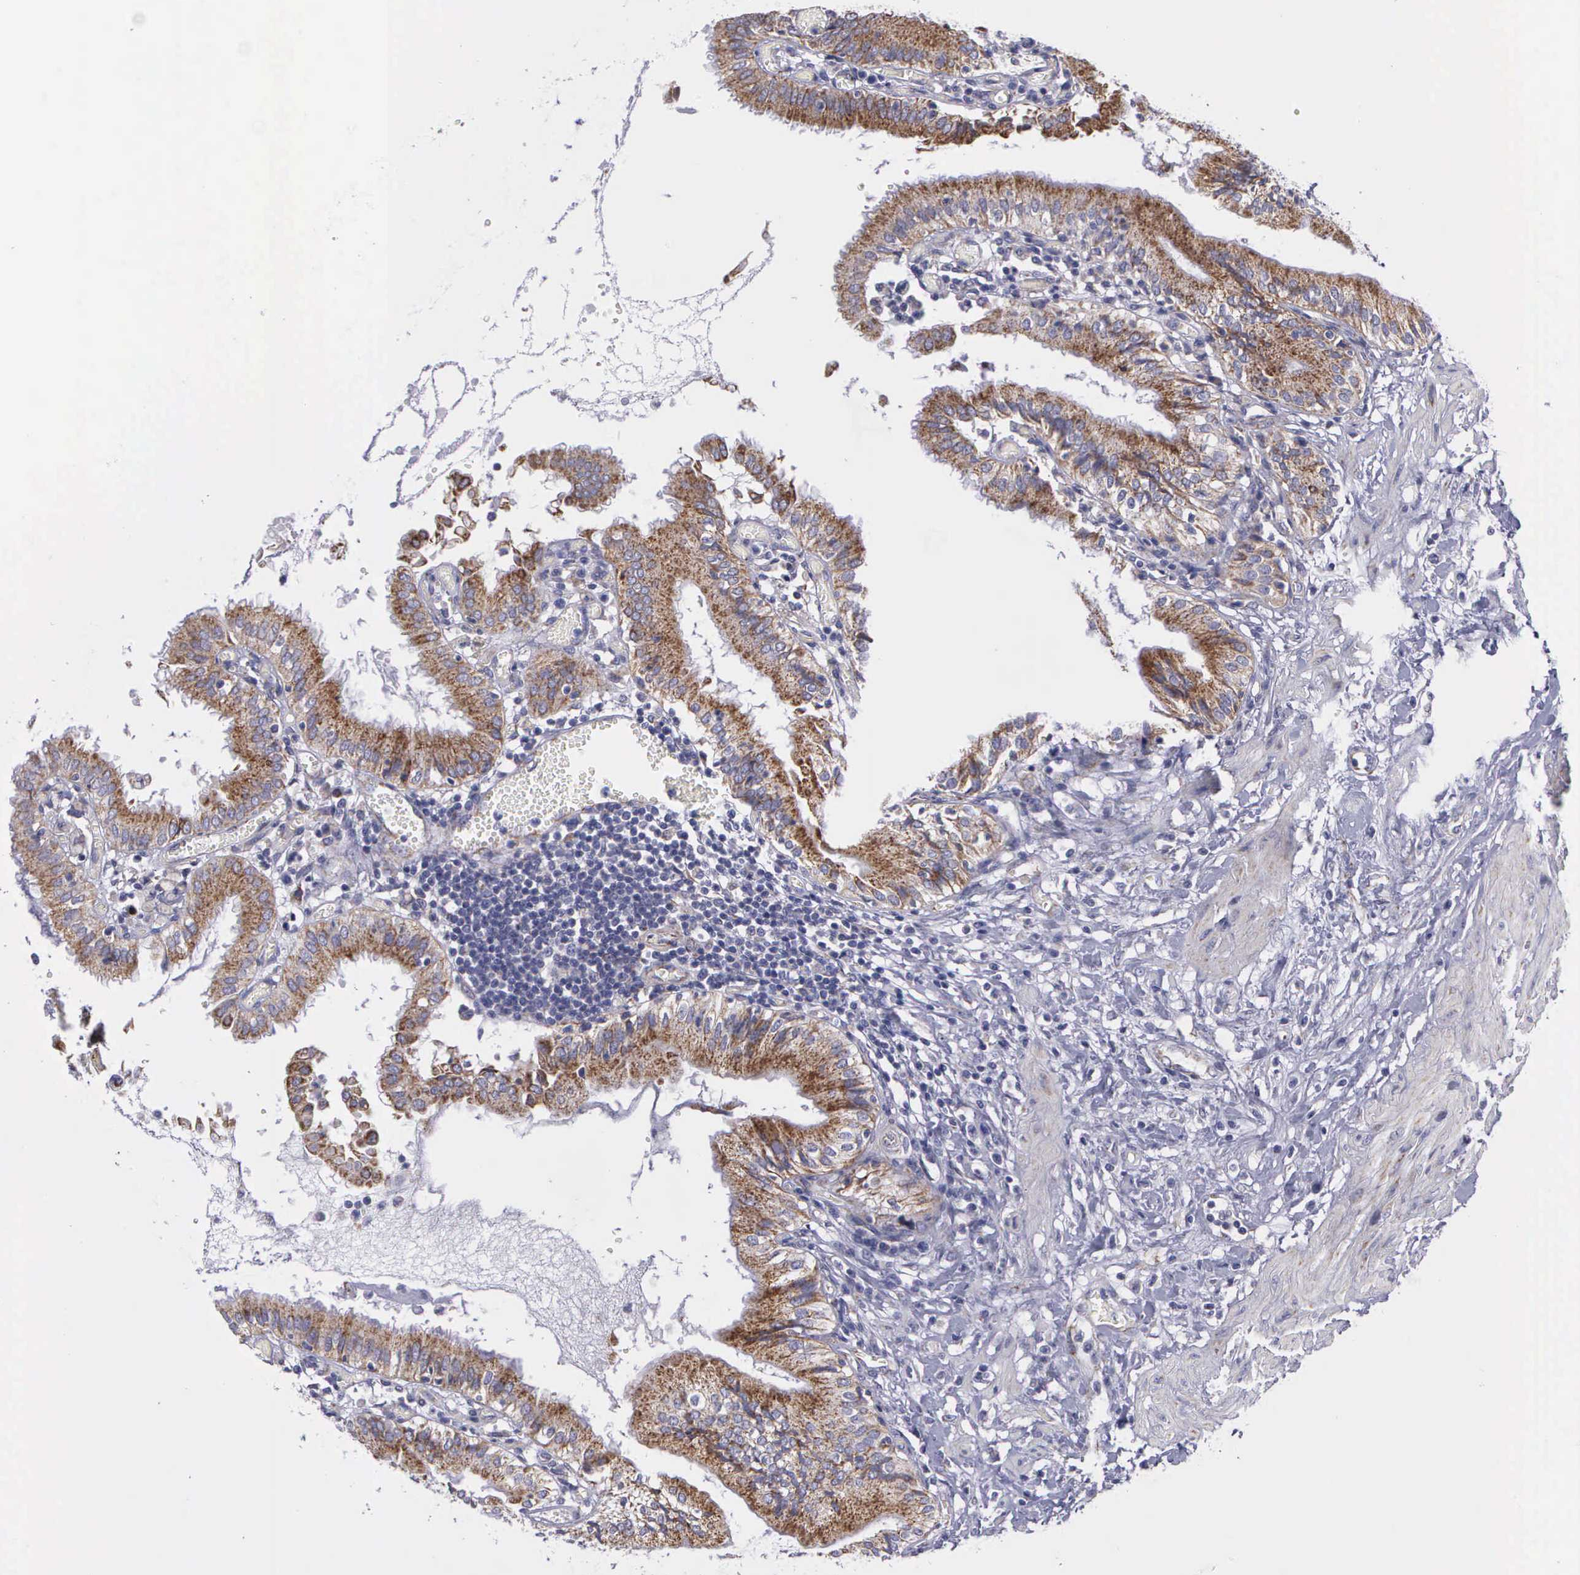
{"staining": {"intensity": "moderate", "quantity": ">75%", "location": "cytoplasmic/membranous"}, "tissue": "gallbladder", "cell_type": "Glandular cells", "image_type": "normal", "snomed": [{"axis": "morphology", "description": "Normal tissue, NOS"}, {"axis": "topography", "description": "Gallbladder"}], "caption": "Immunohistochemistry staining of unremarkable gallbladder, which displays medium levels of moderate cytoplasmic/membranous staining in about >75% of glandular cells indicating moderate cytoplasmic/membranous protein staining. The staining was performed using DAB (3,3'-diaminobenzidine) (brown) for protein detection and nuclei were counterstained in hematoxylin (blue).", "gene": "SYNJ2BP", "patient": {"sex": "male", "age": 58}}